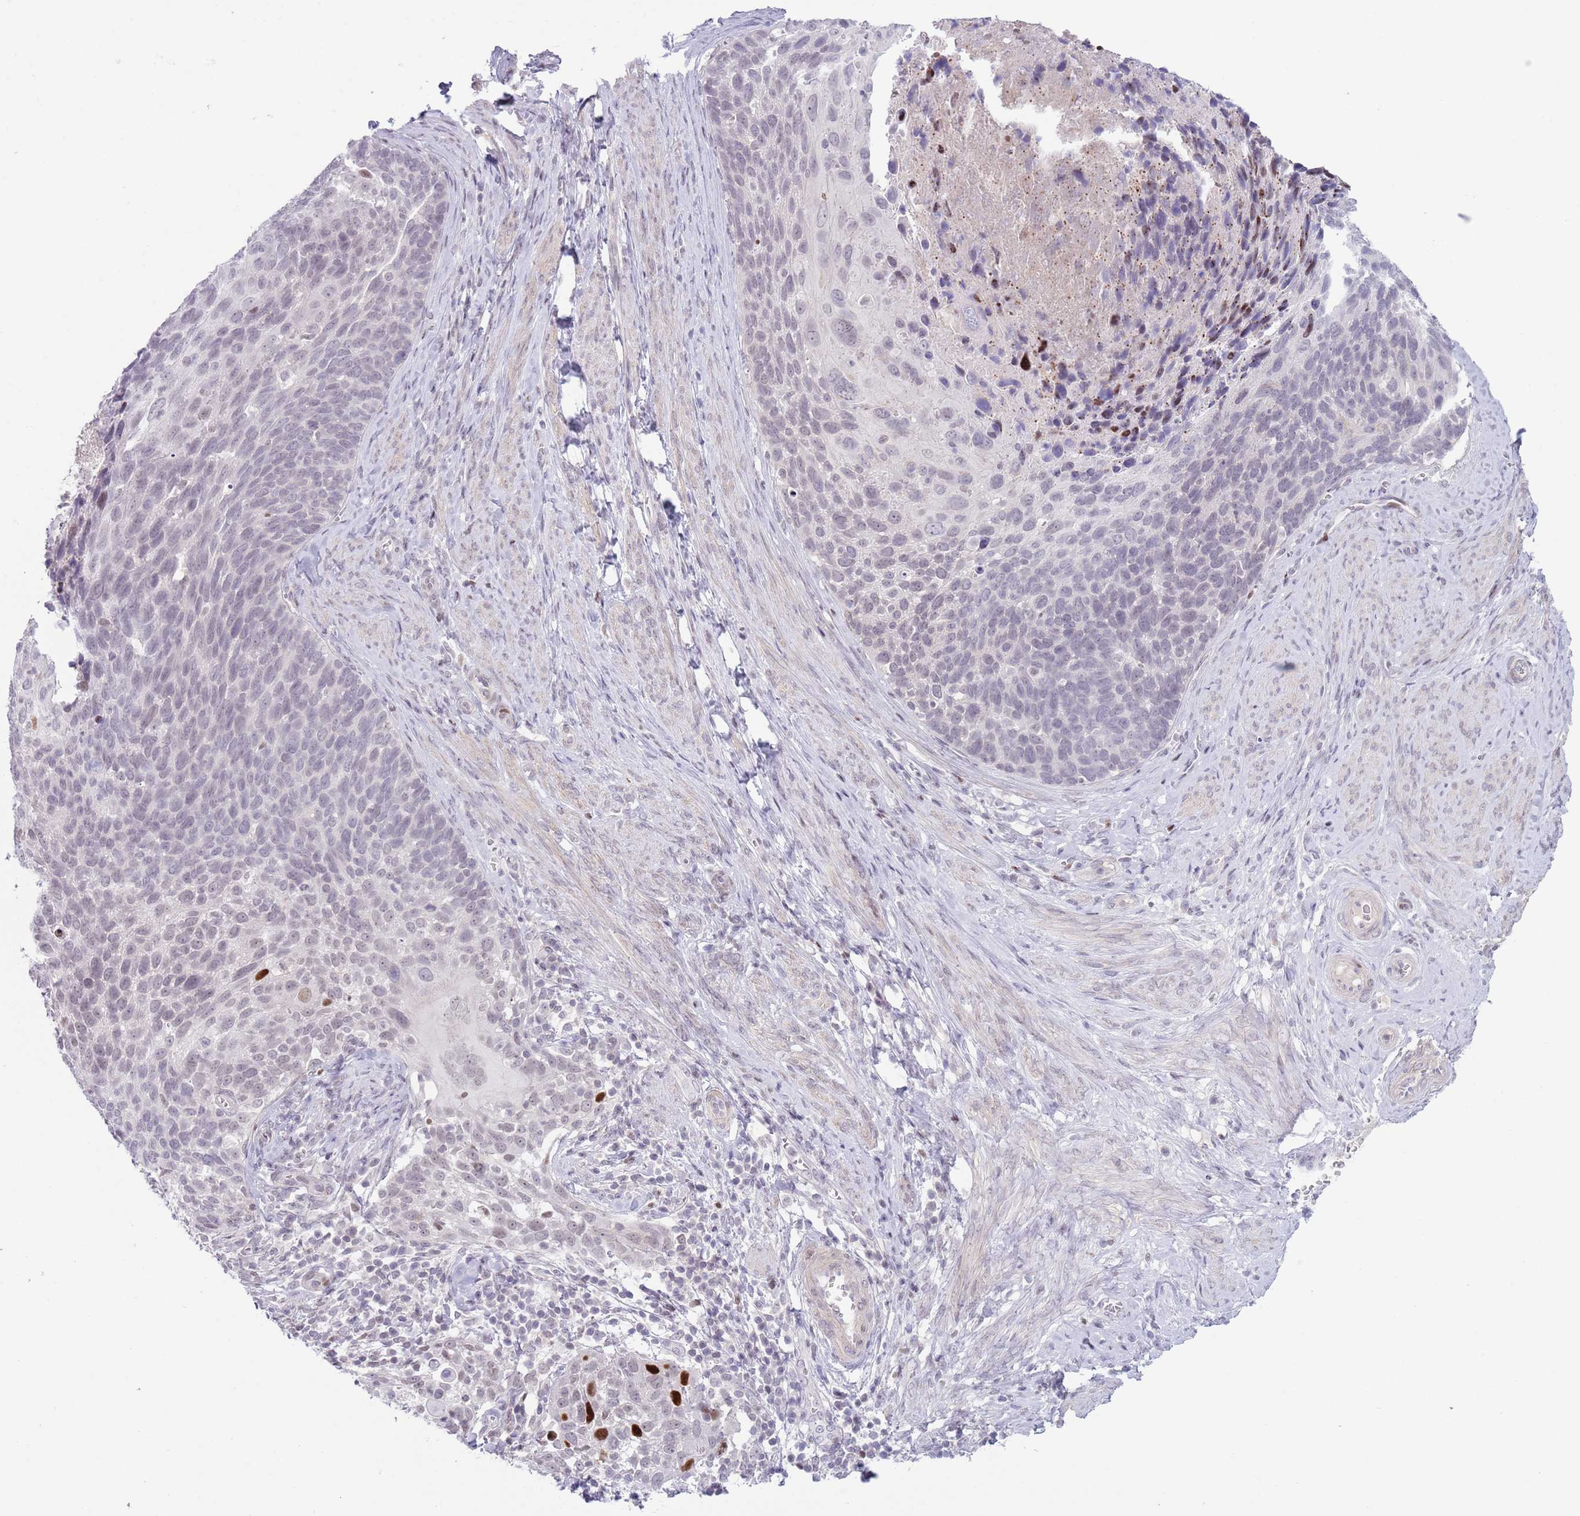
{"staining": {"intensity": "strong", "quantity": "<25%", "location": "nuclear"}, "tissue": "cervical cancer", "cell_type": "Tumor cells", "image_type": "cancer", "snomed": [{"axis": "morphology", "description": "Squamous cell carcinoma, NOS"}, {"axis": "topography", "description": "Cervix"}], "caption": "Immunohistochemical staining of cervical cancer displays strong nuclear protein staining in approximately <25% of tumor cells. Ihc stains the protein in brown and the nuclei are stained blue.", "gene": "MFSD10", "patient": {"sex": "female", "age": 80}}